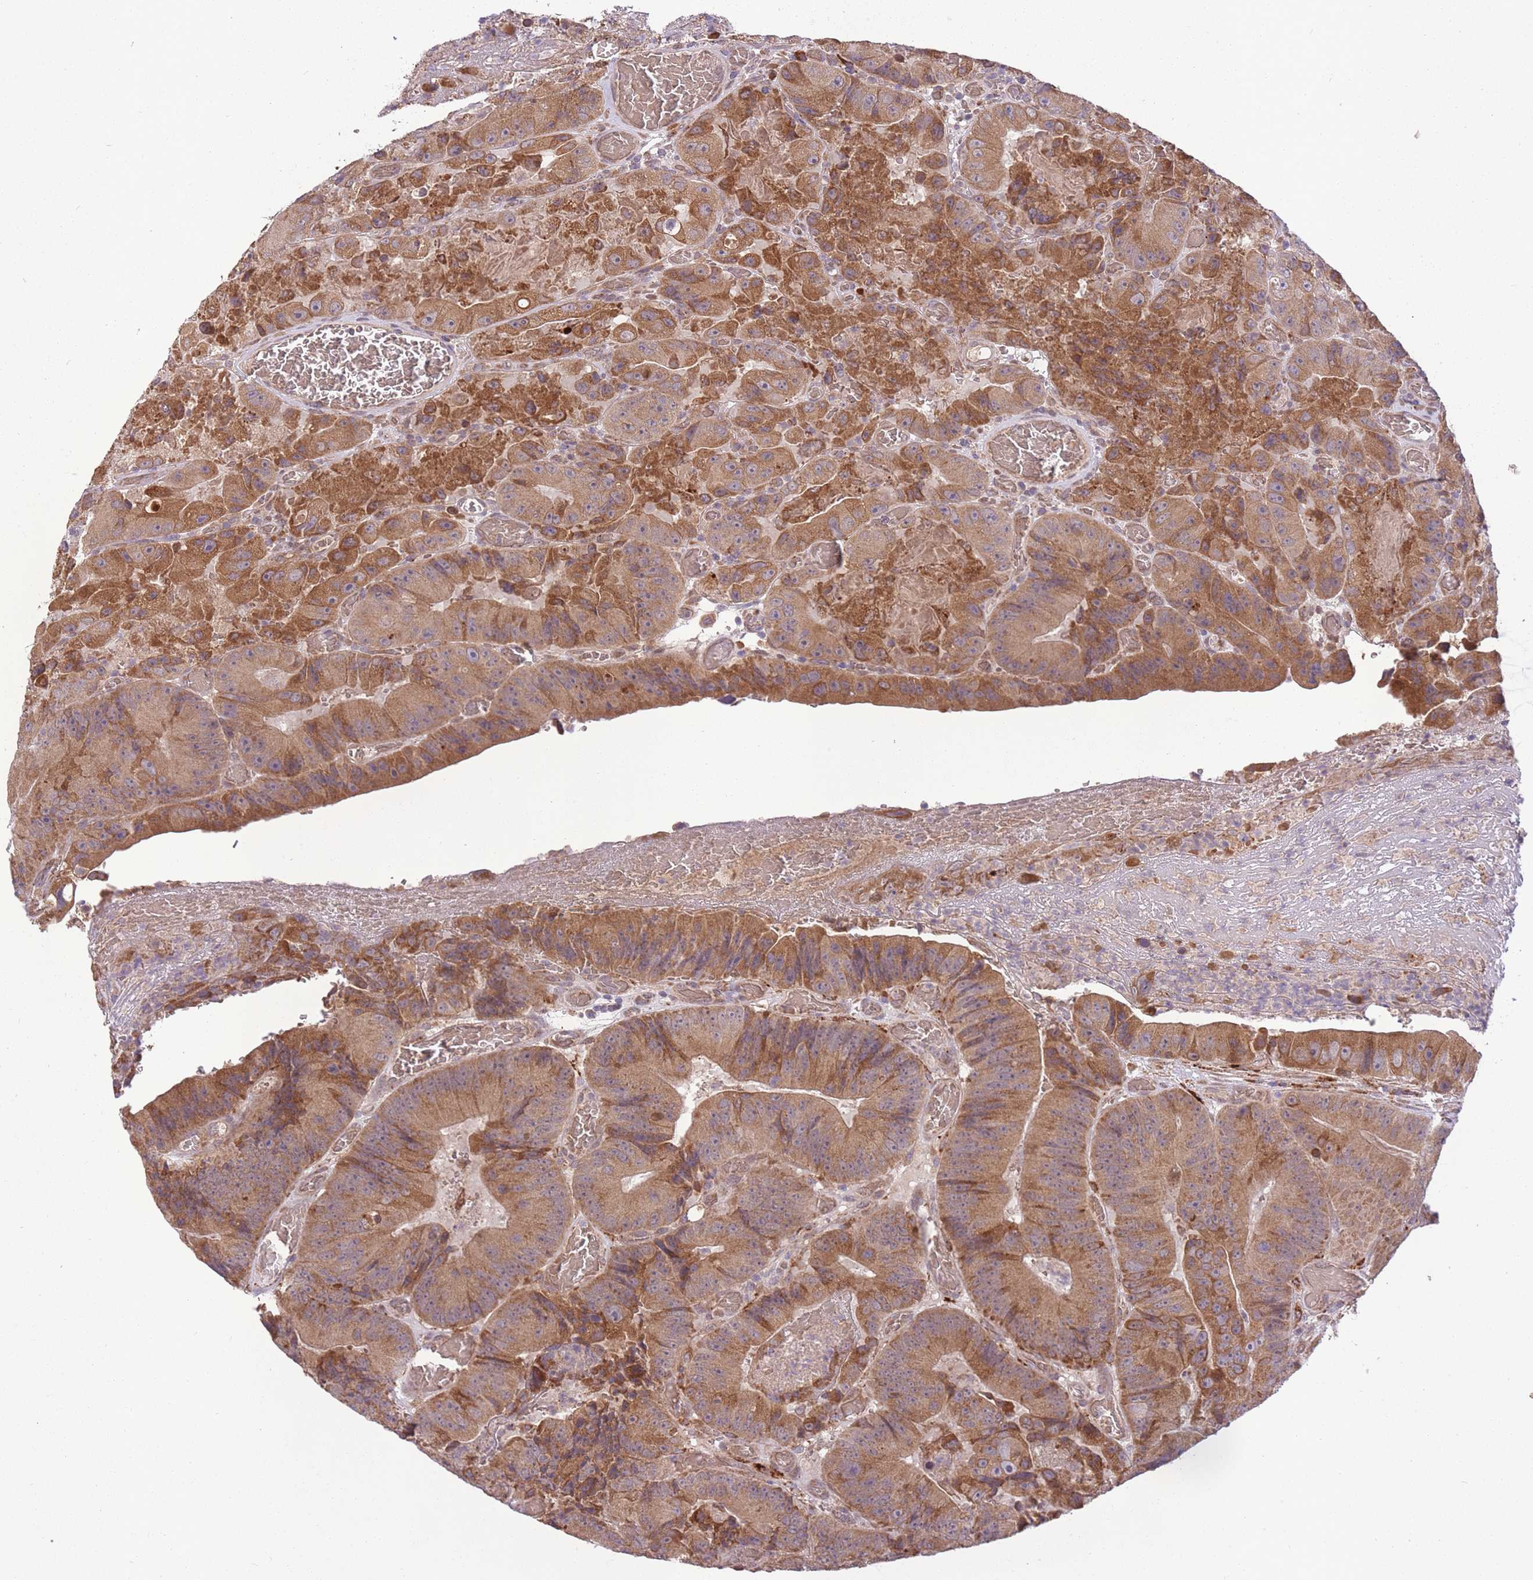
{"staining": {"intensity": "moderate", "quantity": ">75%", "location": "cytoplasmic/membranous"}, "tissue": "colorectal cancer", "cell_type": "Tumor cells", "image_type": "cancer", "snomed": [{"axis": "morphology", "description": "Adenocarcinoma, NOS"}, {"axis": "topography", "description": "Colon"}], "caption": "DAB (3,3'-diaminobenzidine) immunohistochemical staining of colorectal adenocarcinoma demonstrates moderate cytoplasmic/membranous protein expression in about >75% of tumor cells. Using DAB (brown) and hematoxylin (blue) stains, captured at high magnification using brightfield microscopy.", "gene": "POLR3F", "patient": {"sex": "female", "age": 86}}